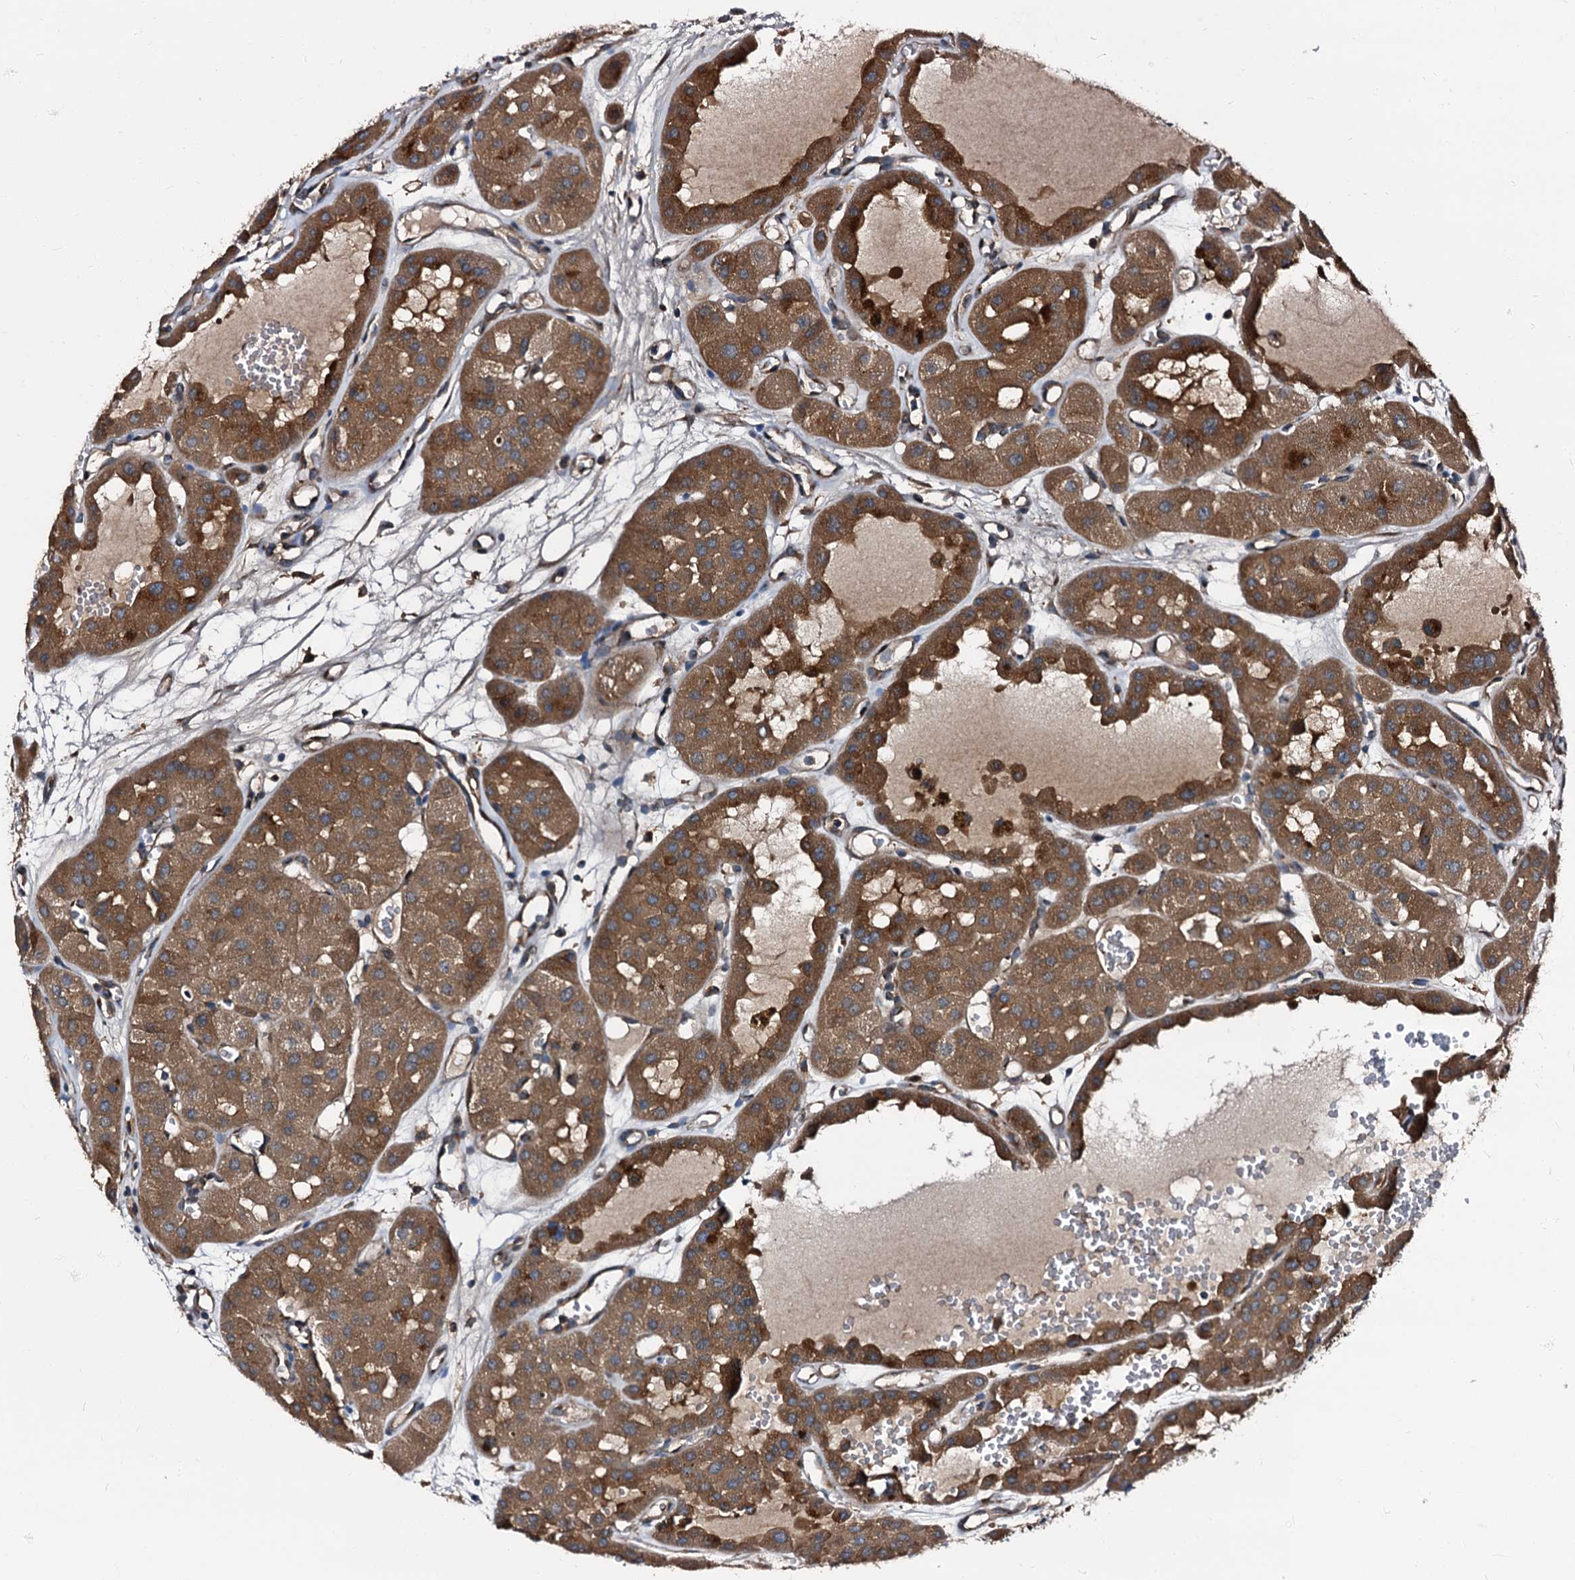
{"staining": {"intensity": "moderate", "quantity": ">75%", "location": "cytoplasmic/membranous"}, "tissue": "renal cancer", "cell_type": "Tumor cells", "image_type": "cancer", "snomed": [{"axis": "morphology", "description": "Carcinoma, NOS"}, {"axis": "topography", "description": "Kidney"}], "caption": "Protein expression analysis of renal cancer demonstrates moderate cytoplasmic/membranous staining in approximately >75% of tumor cells.", "gene": "PEX5", "patient": {"sex": "female", "age": 75}}